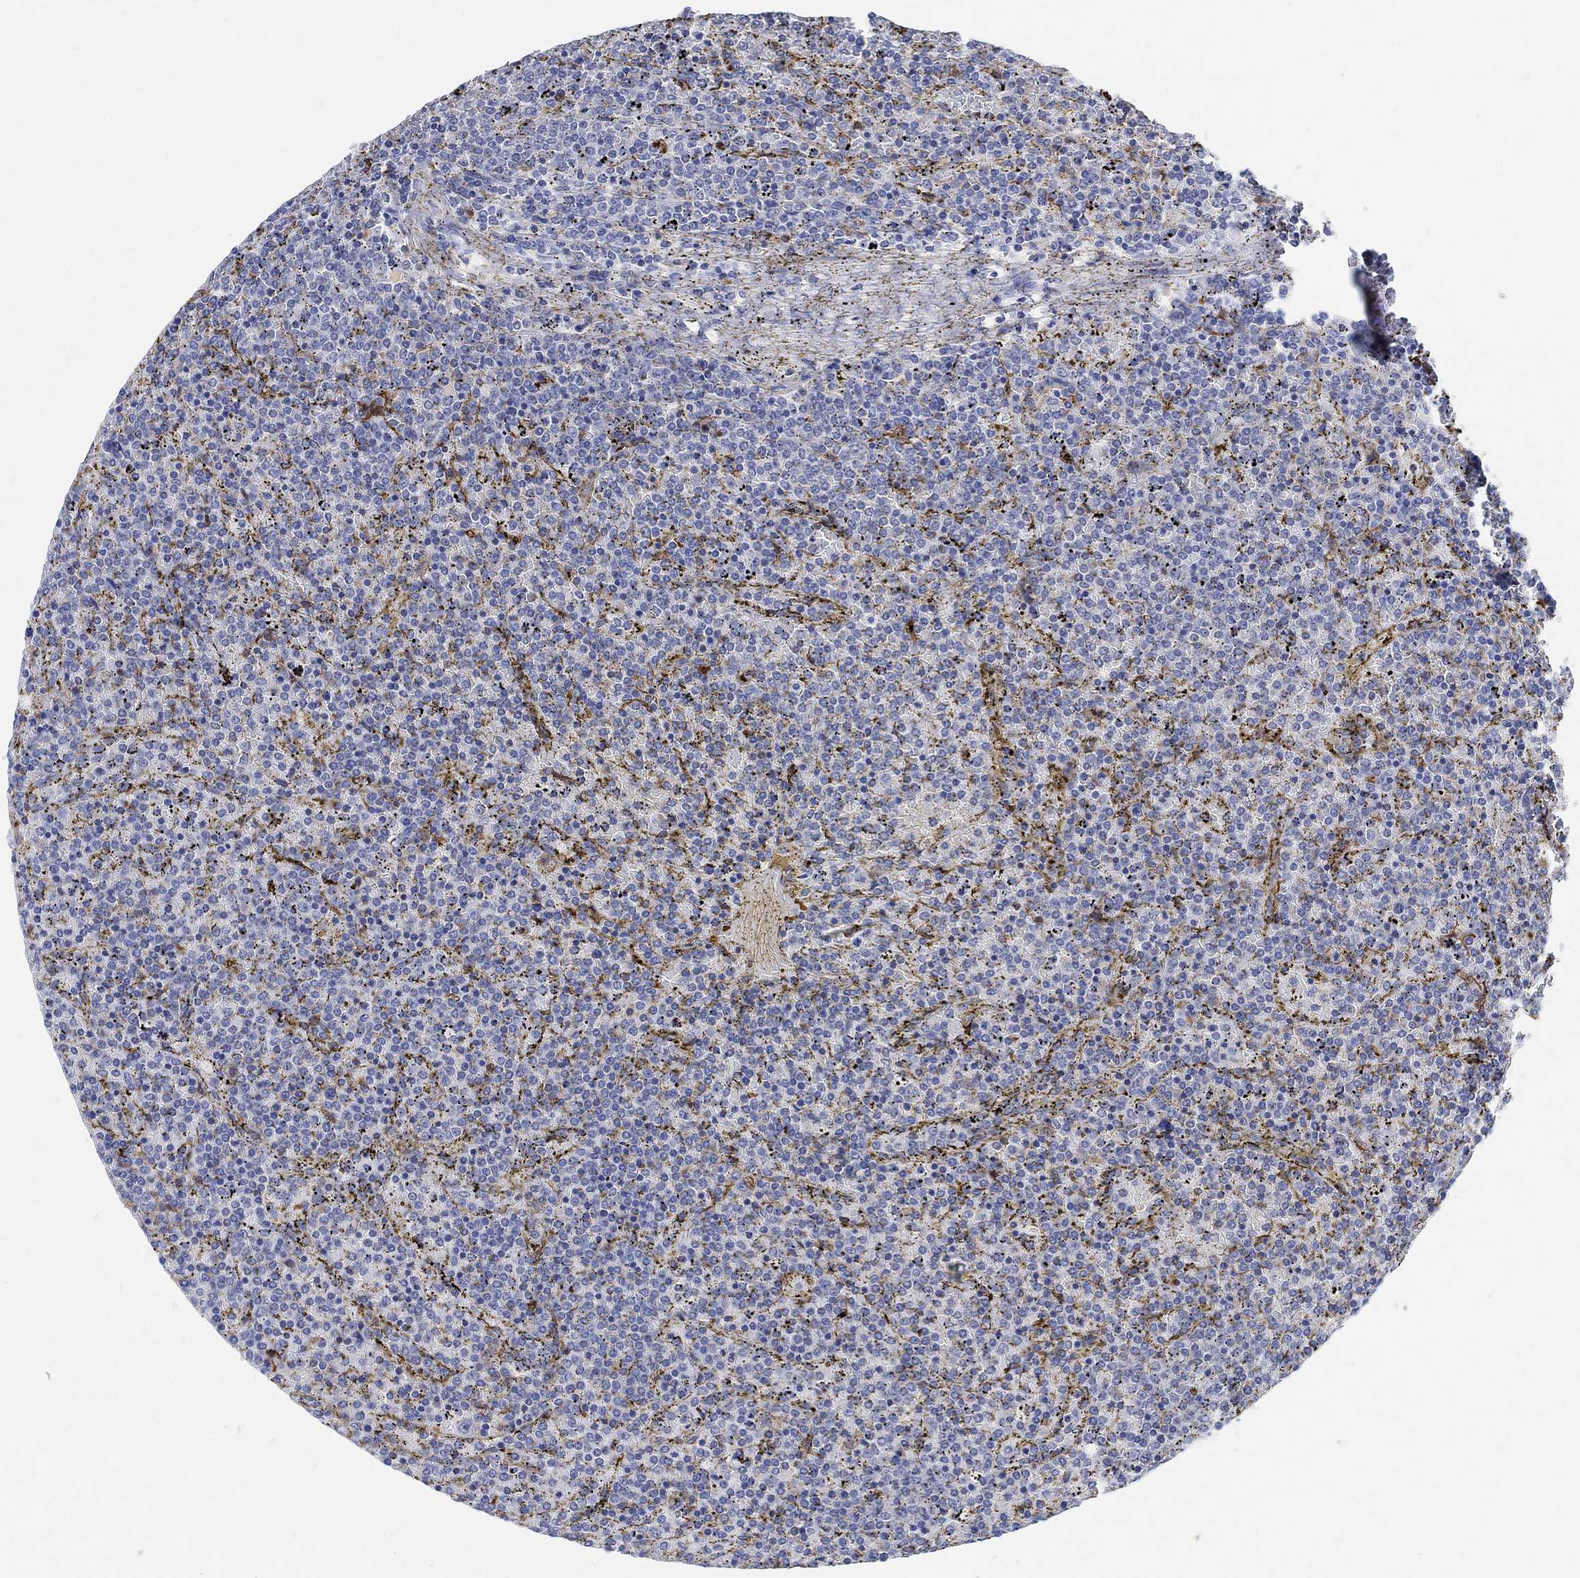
{"staining": {"intensity": "negative", "quantity": "none", "location": "none"}, "tissue": "lymphoma", "cell_type": "Tumor cells", "image_type": "cancer", "snomed": [{"axis": "morphology", "description": "Malignant lymphoma, non-Hodgkin's type, Low grade"}, {"axis": "topography", "description": "Spleen"}], "caption": "A micrograph of human low-grade malignant lymphoma, non-Hodgkin's type is negative for staining in tumor cells.", "gene": "PHF21B", "patient": {"sex": "female", "age": 77}}